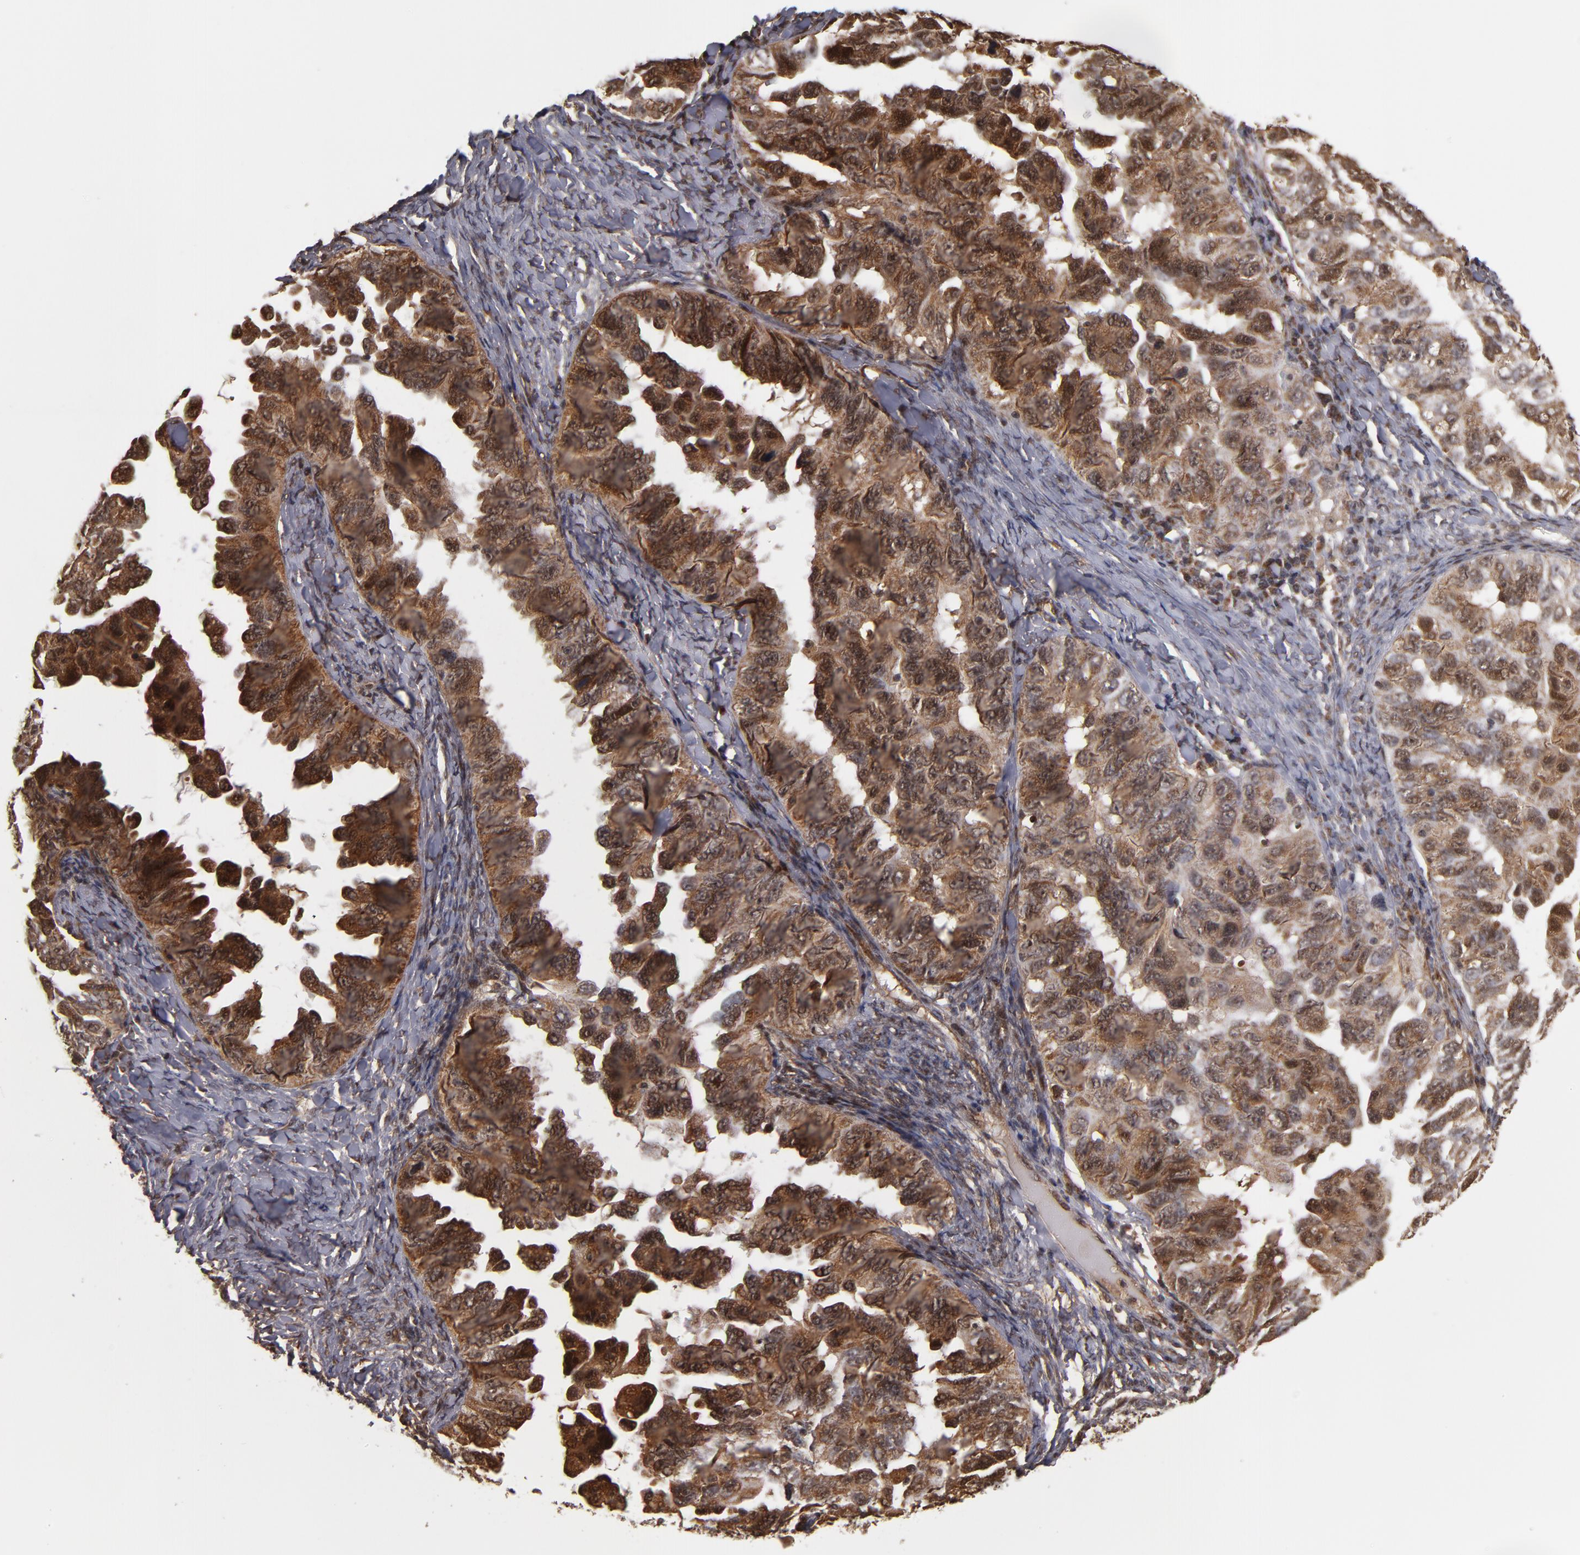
{"staining": {"intensity": "strong", "quantity": ">75%", "location": "cytoplasmic/membranous,nuclear"}, "tissue": "ovarian cancer", "cell_type": "Tumor cells", "image_type": "cancer", "snomed": [{"axis": "morphology", "description": "Cystadenocarcinoma, serous, NOS"}, {"axis": "topography", "description": "Ovary"}], "caption": "A photomicrograph showing strong cytoplasmic/membranous and nuclear expression in approximately >75% of tumor cells in ovarian cancer (serous cystadenocarcinoma), as visualized by brown immunohistochemical staining.", "gene": "CUL5", "patient": {"sex": "female", "age": 82}}